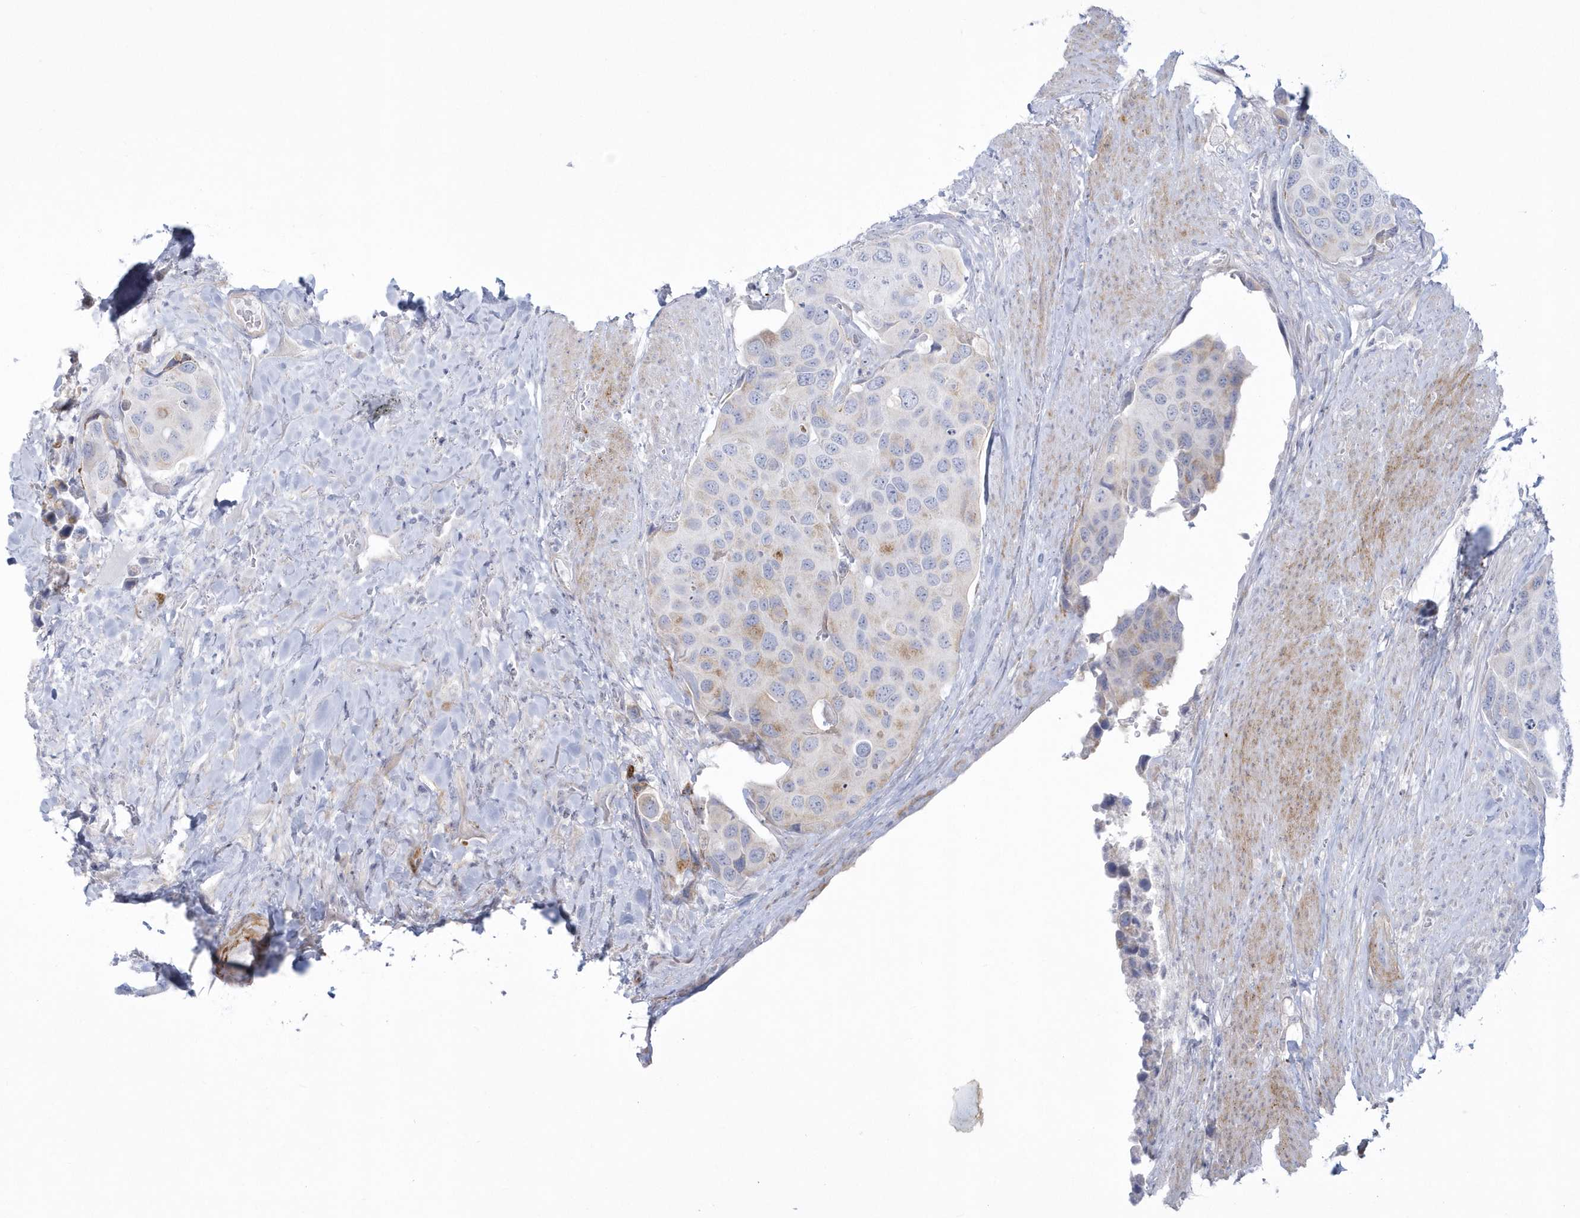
{"staining": {"intensity": "weak", "quantity": "<25%", "location": "cytoplasmic/membranous"}, "tissue": "urothelial cancer", "cell_type": "Tumor cells", "image_type": "cancer", "snomed": [{"axis": "morphology", "description": "Urothelial carcinoma, High grade"}, {"axis": "topography", "description": "Urinary bladder"}], "caption": "High-grade urothelial carcinoma was stained to show a protein in brown. There is no significant staining in tumor cells. (Stains: DAB (3,3'-diaminobenzidine) IHC with hematoxylin counter stain, Microscopy: brightfield microscopy at high magnification).", "gene": "WDR27", "patient": {"sex": "male", "age": 74}}